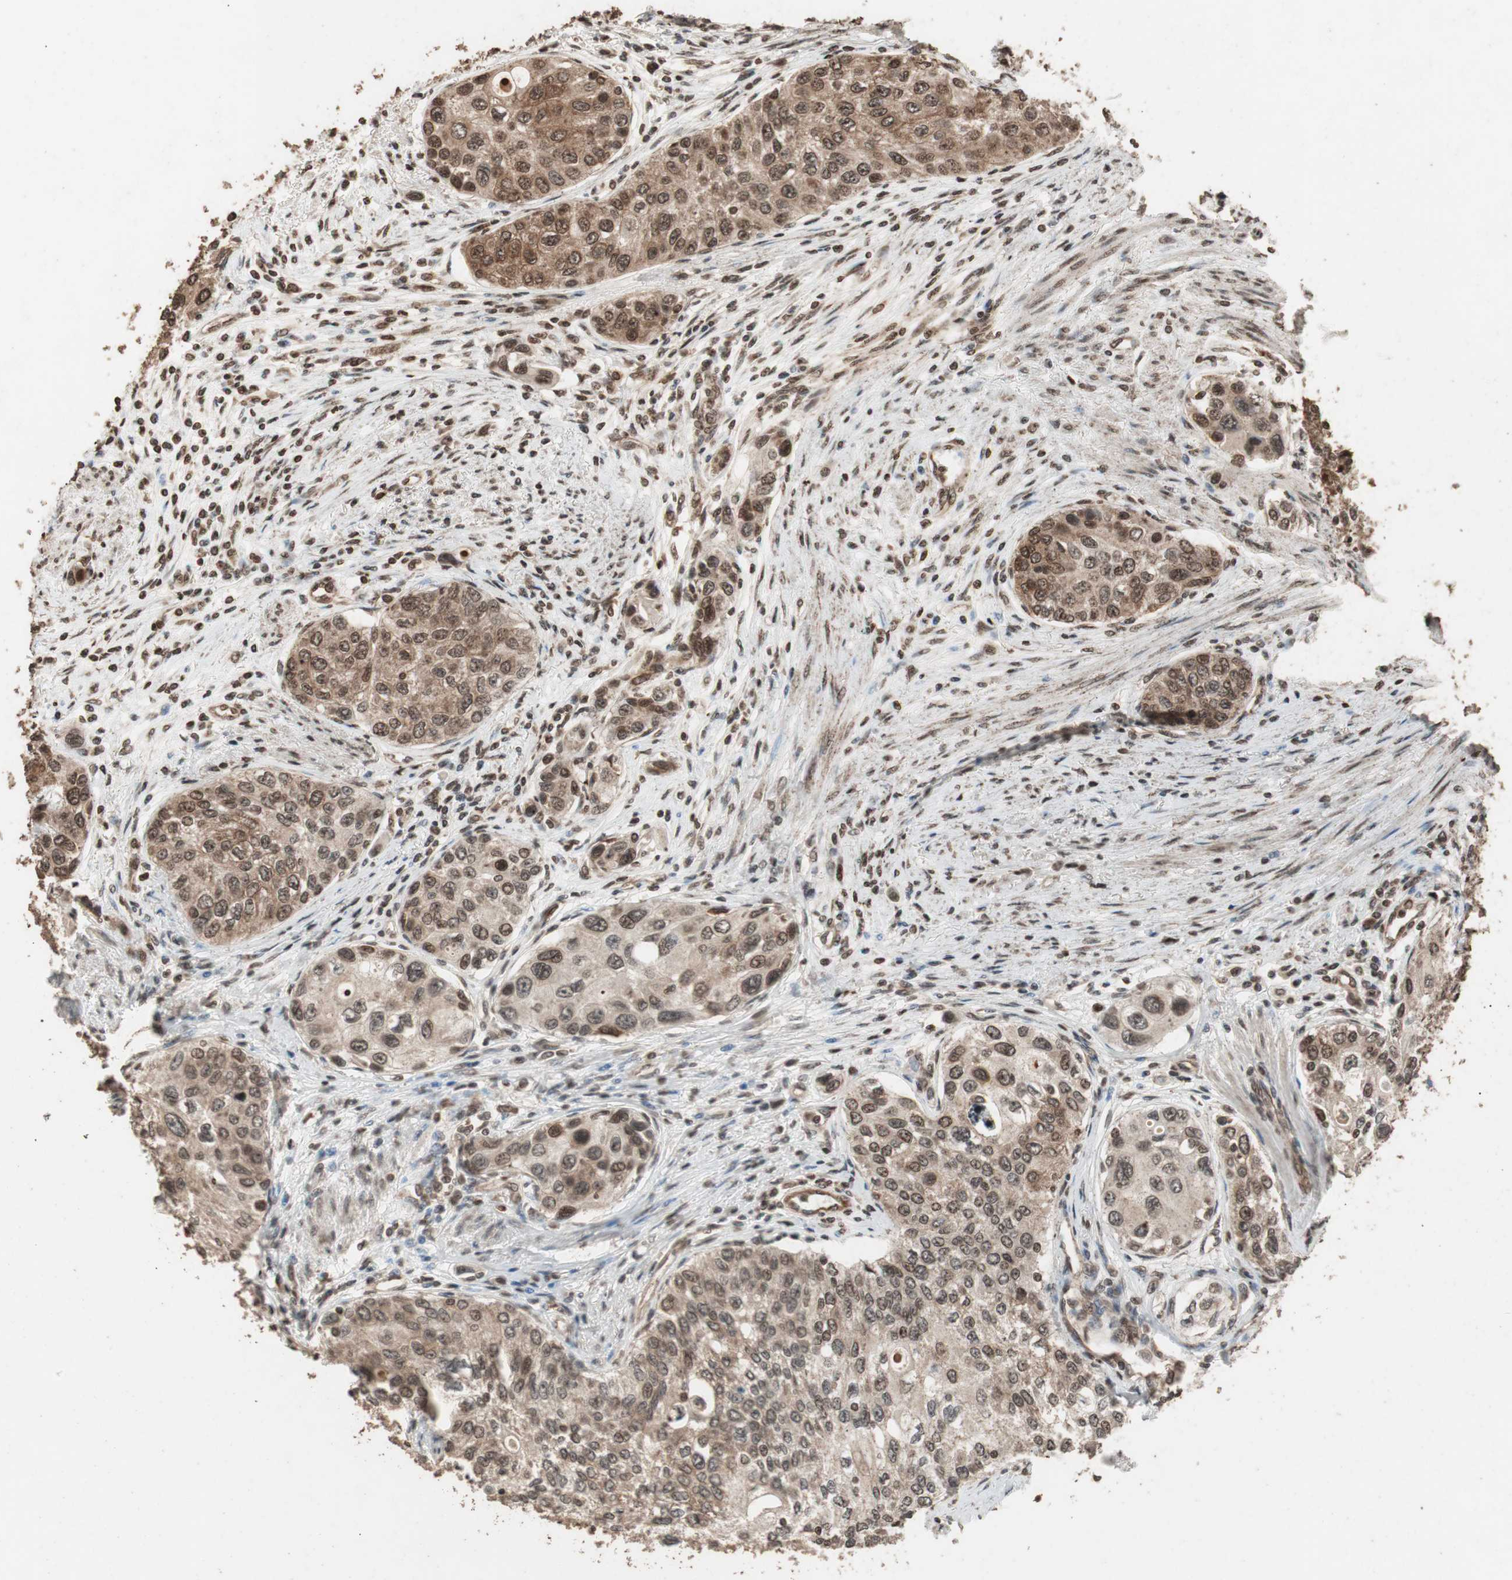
{"staining": {"intensity": "moderate", "quantity": ">75%", "location": "cytoplasmic/membranous,nuclear"}, "tissue": "urothelial cancer", "cell_type": "Tumor cells", "image_type": "cancer", "snomed": [{"axis": "morphology", "description": "Urothelial carcinoma, High grade"}, {"axis": "topography", "description": "Urinary bladder"}], "caption": "An IHC micrograph of neoplastic tissue is shown. Protein staining in brown labels moderate cytoplasmic/membranous and nuclear positivity in urothelial cancer within tumor cells.", "gene": "ZFC3H1", "patient": {"sex": "female", "age": 56}}